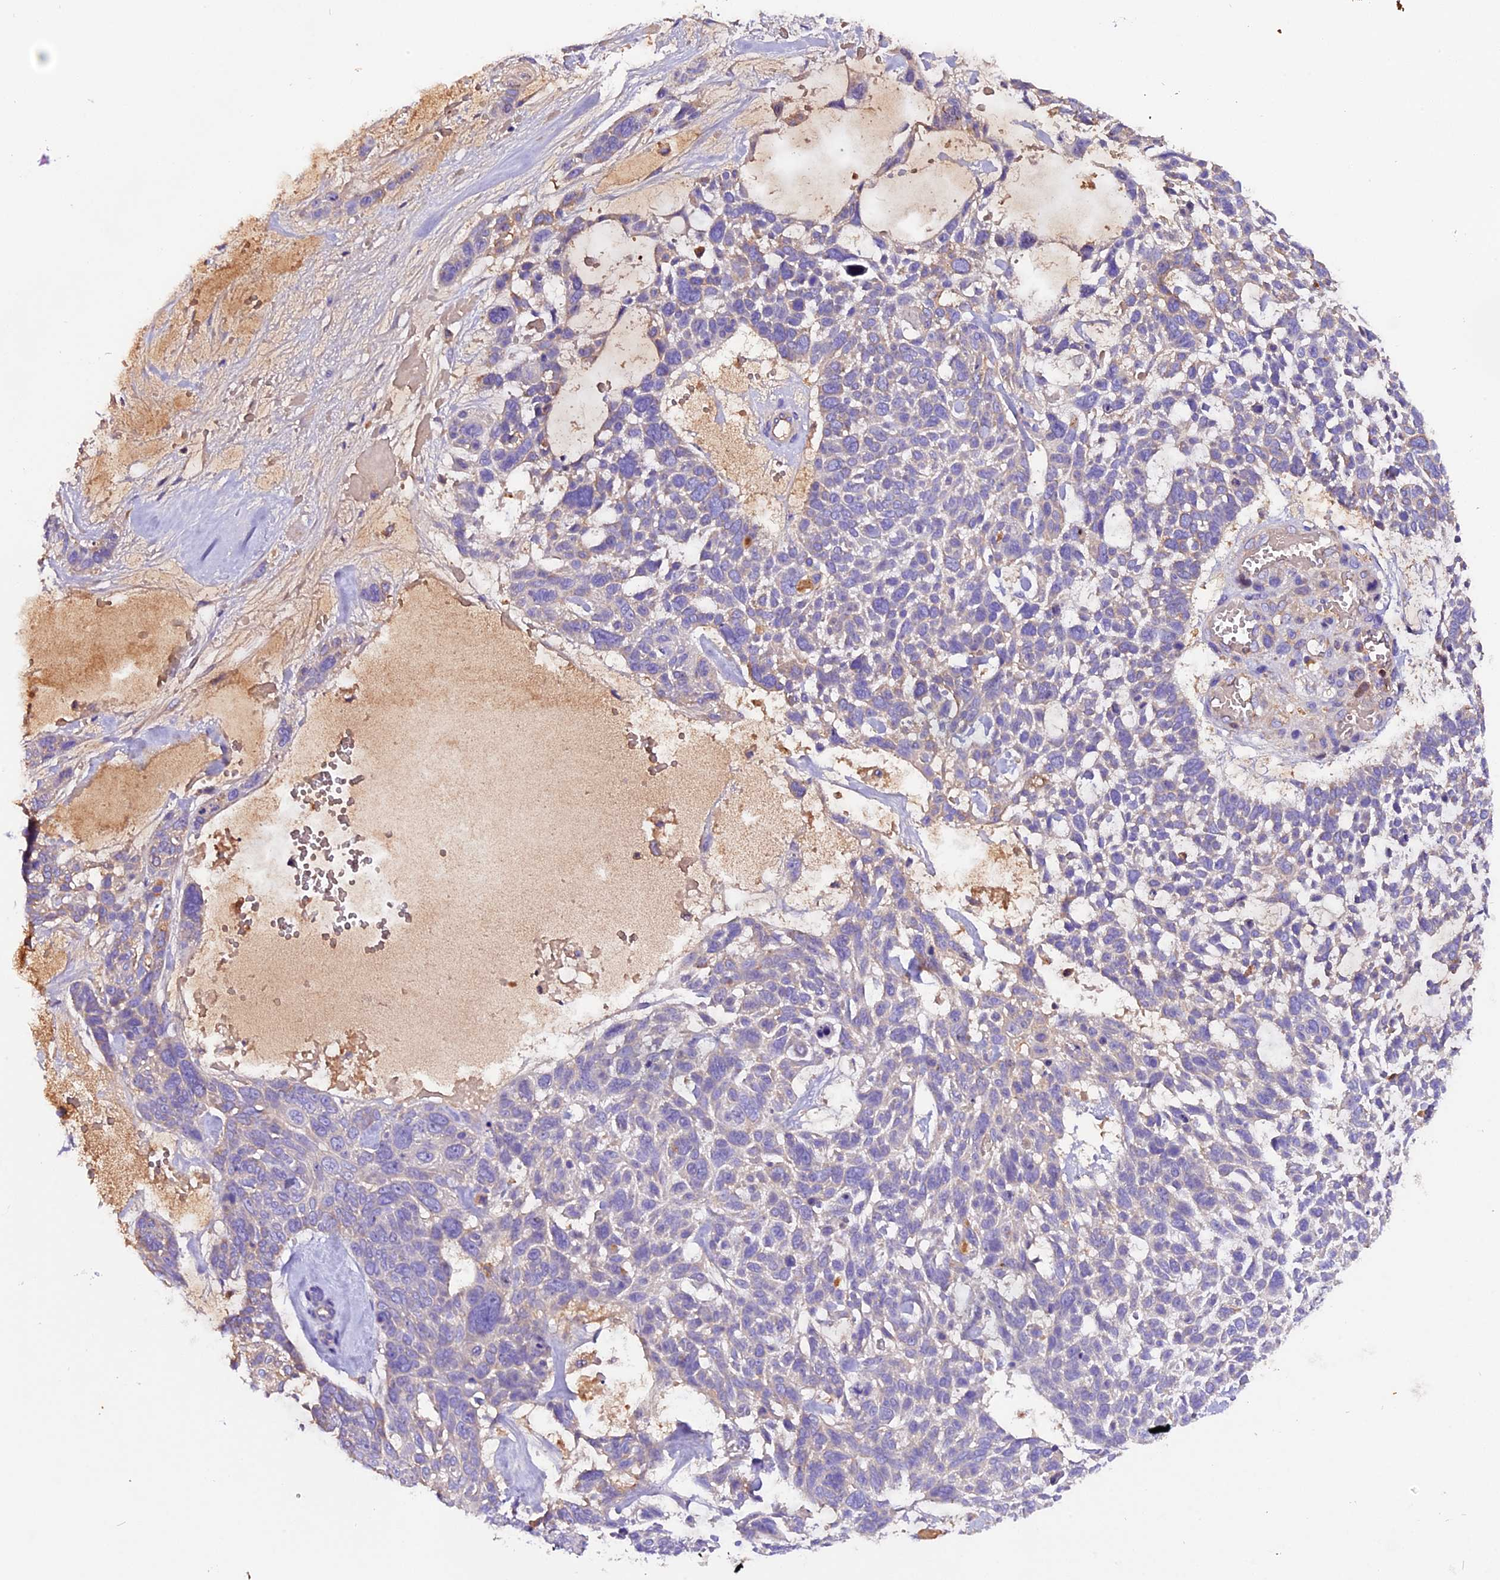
{"staining": {"intensity": "negative", "quantity": "none", "location": "none"}, "tissue": "skin cancer", "cell_type": "Tumor cells", "image_type": "cancer", "snomed": [{"axis": "morphology", "description": "Basal cell carcinoma"}, {"axis": "topography", "description": "Skin"}], "caption": "DAB (3,3'-diaminobenzidine) immunohistochemical staining of skin cancer shows no significant staining in tumor cells.", "gene": "SIX5", "patient": {"sex": "male", "age": 88}}